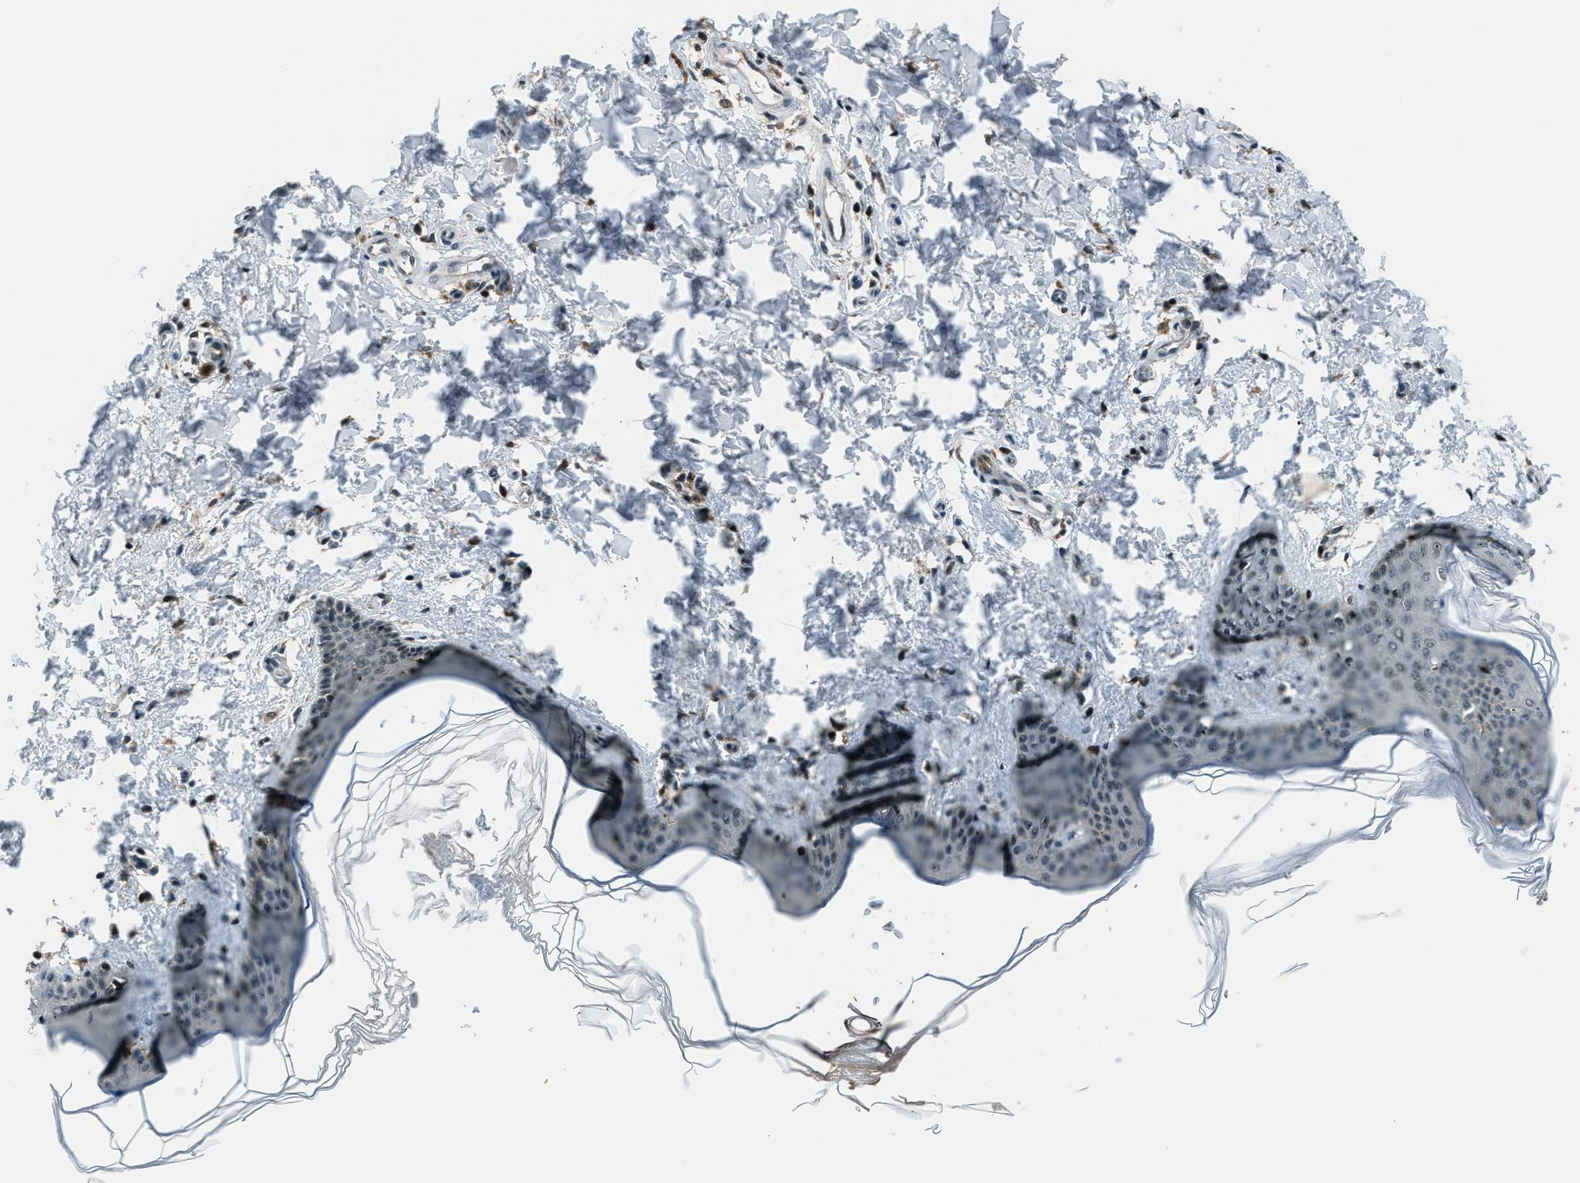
{"staining": {"intensity": "moderate", "quantity": ">75%", "location": "nuclear"}, "tissue": "skin", "cell_type": "Fibroblasts", "image_type": "normal", "snomed": [{"axis": "morphology", "description": "Normal tissue, NOS"}, {"axis": "topography", "description": "Skin"}], "caption": "Immunohistochemical staining of normal skin exhibits medium levels of moderate nuclear staining in approximately >75% of fibroblasts. (DAB IHC with brightfield microscopy, high magnification).", "gene": "ACTL9", "patient": {"sex": "female", "age": 17}}